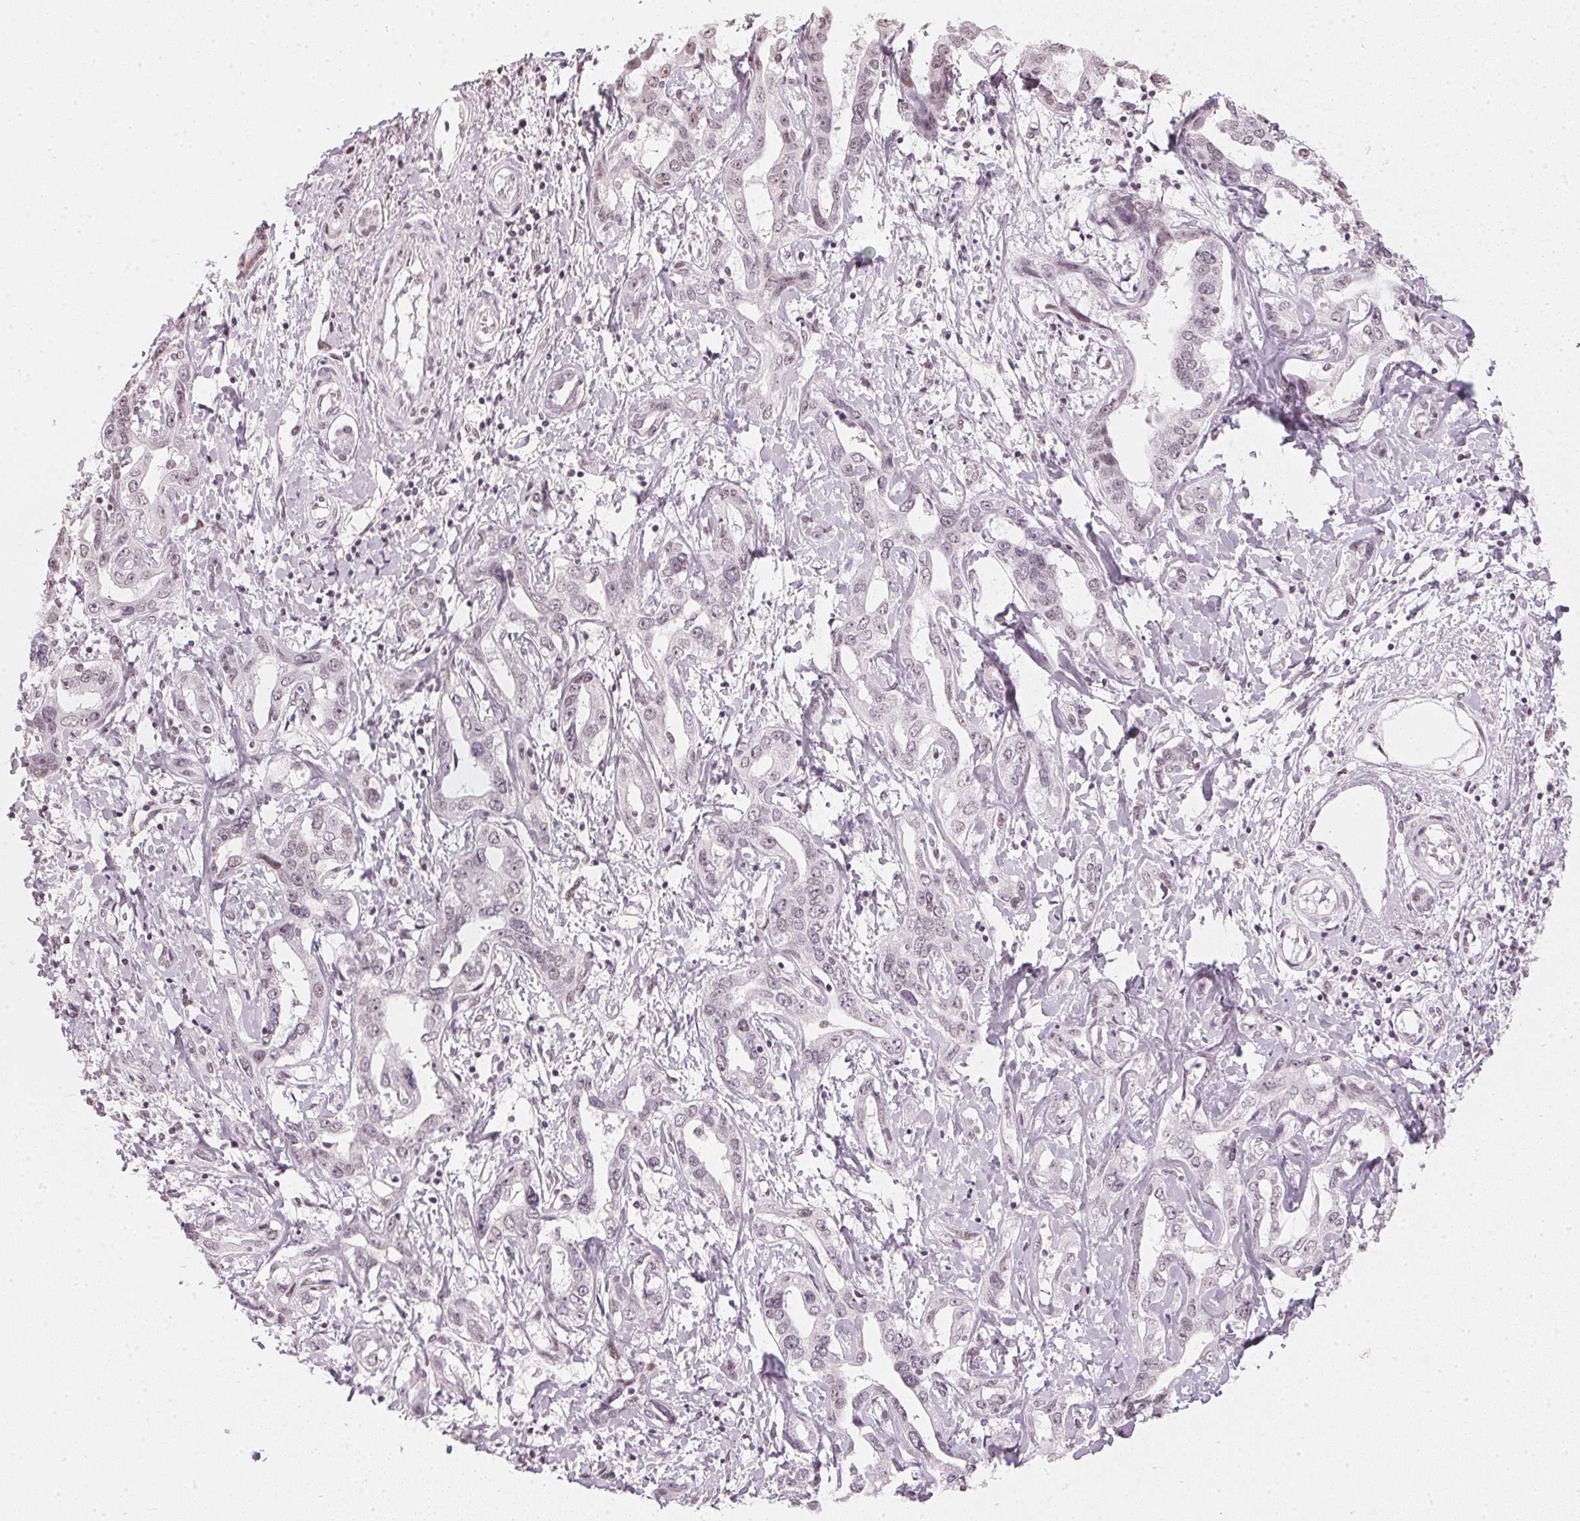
{"staining": {"intensity": "weak", "quantity": "<25%", "location": "nuclear"}, "tissue": "liver cancer", "cell_type": "Tumor cells", "image_type": "cancer", "snomed": [{"axis": "morphology", "description": "Cholangiocarcinoma"}, {"axis": "topography", "description": "Liver"}], "caption": "DAB (3,3'-diaminobenzidine) immunohistochemical staining of human liver cancer (cholangiocarcinoma) demonstrates no significant expression in tumor cells. Nuclei are stained in blue.", "gene": "DNAJC6", "patient": {"sex": "male", "age": 59}}